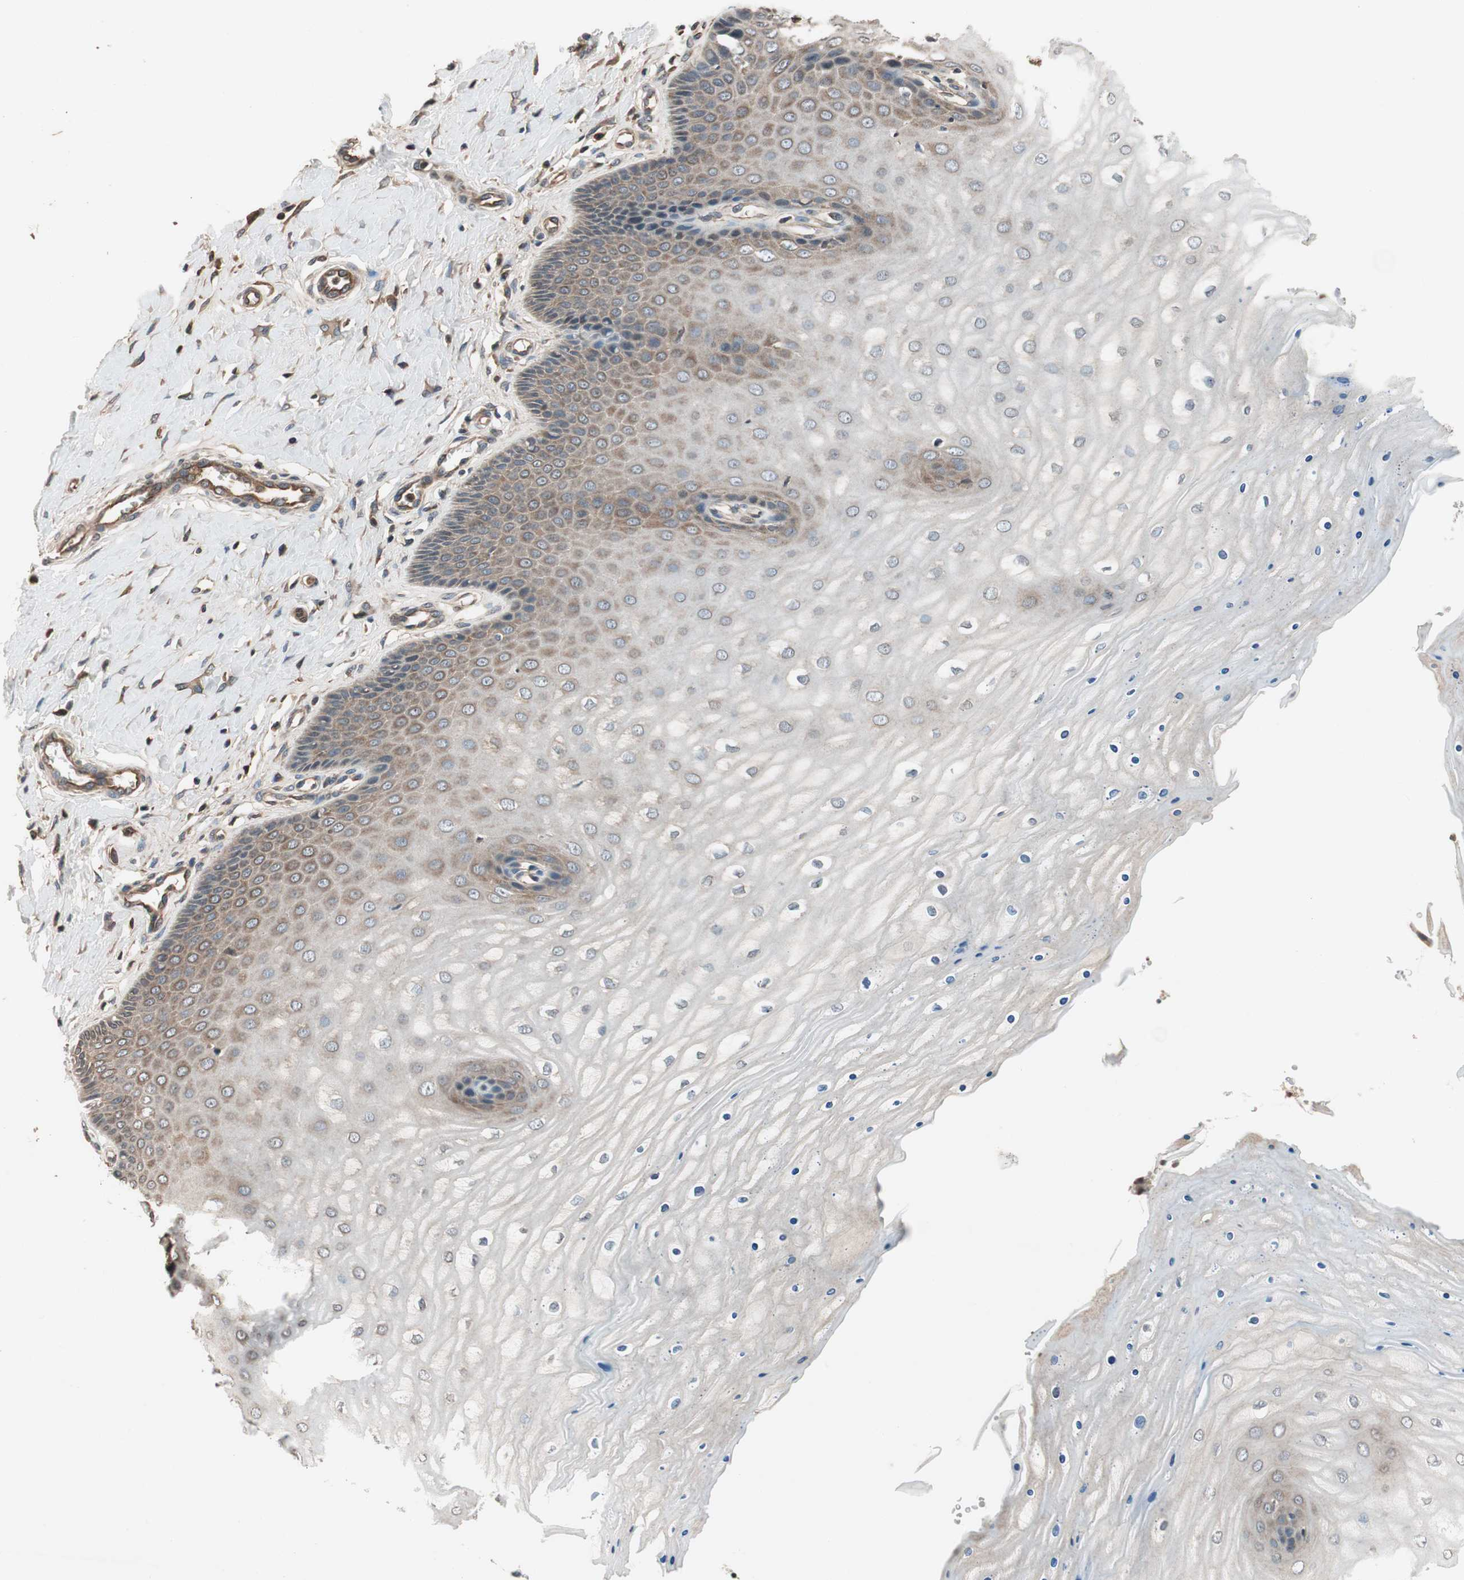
{"staining": {"intensity": "moderate", "quantity": ">75%", "location": "cytoplasmic/membranous"}, "tissue": "cervix", "cell_type": "Glandular cells", "image_type": "normal", "snomed": [{"axis": "morphology", "description": "Normal tissue, NOS"}, {"axis": "topography", "description": "Cervix"}], "caption": "Immunohistochemical staining of benign human cervix reveals >75% levels of moderate cytoplasmic/membranous protein staining in approximately >75% of glandular cells. The staining is performed using DAB brown chromogen to label protein expression. The nuclei are counter-stained blue using hematoxylin.", "gene": "GCLM", "patient": {"sex": "female", "age": 55}}